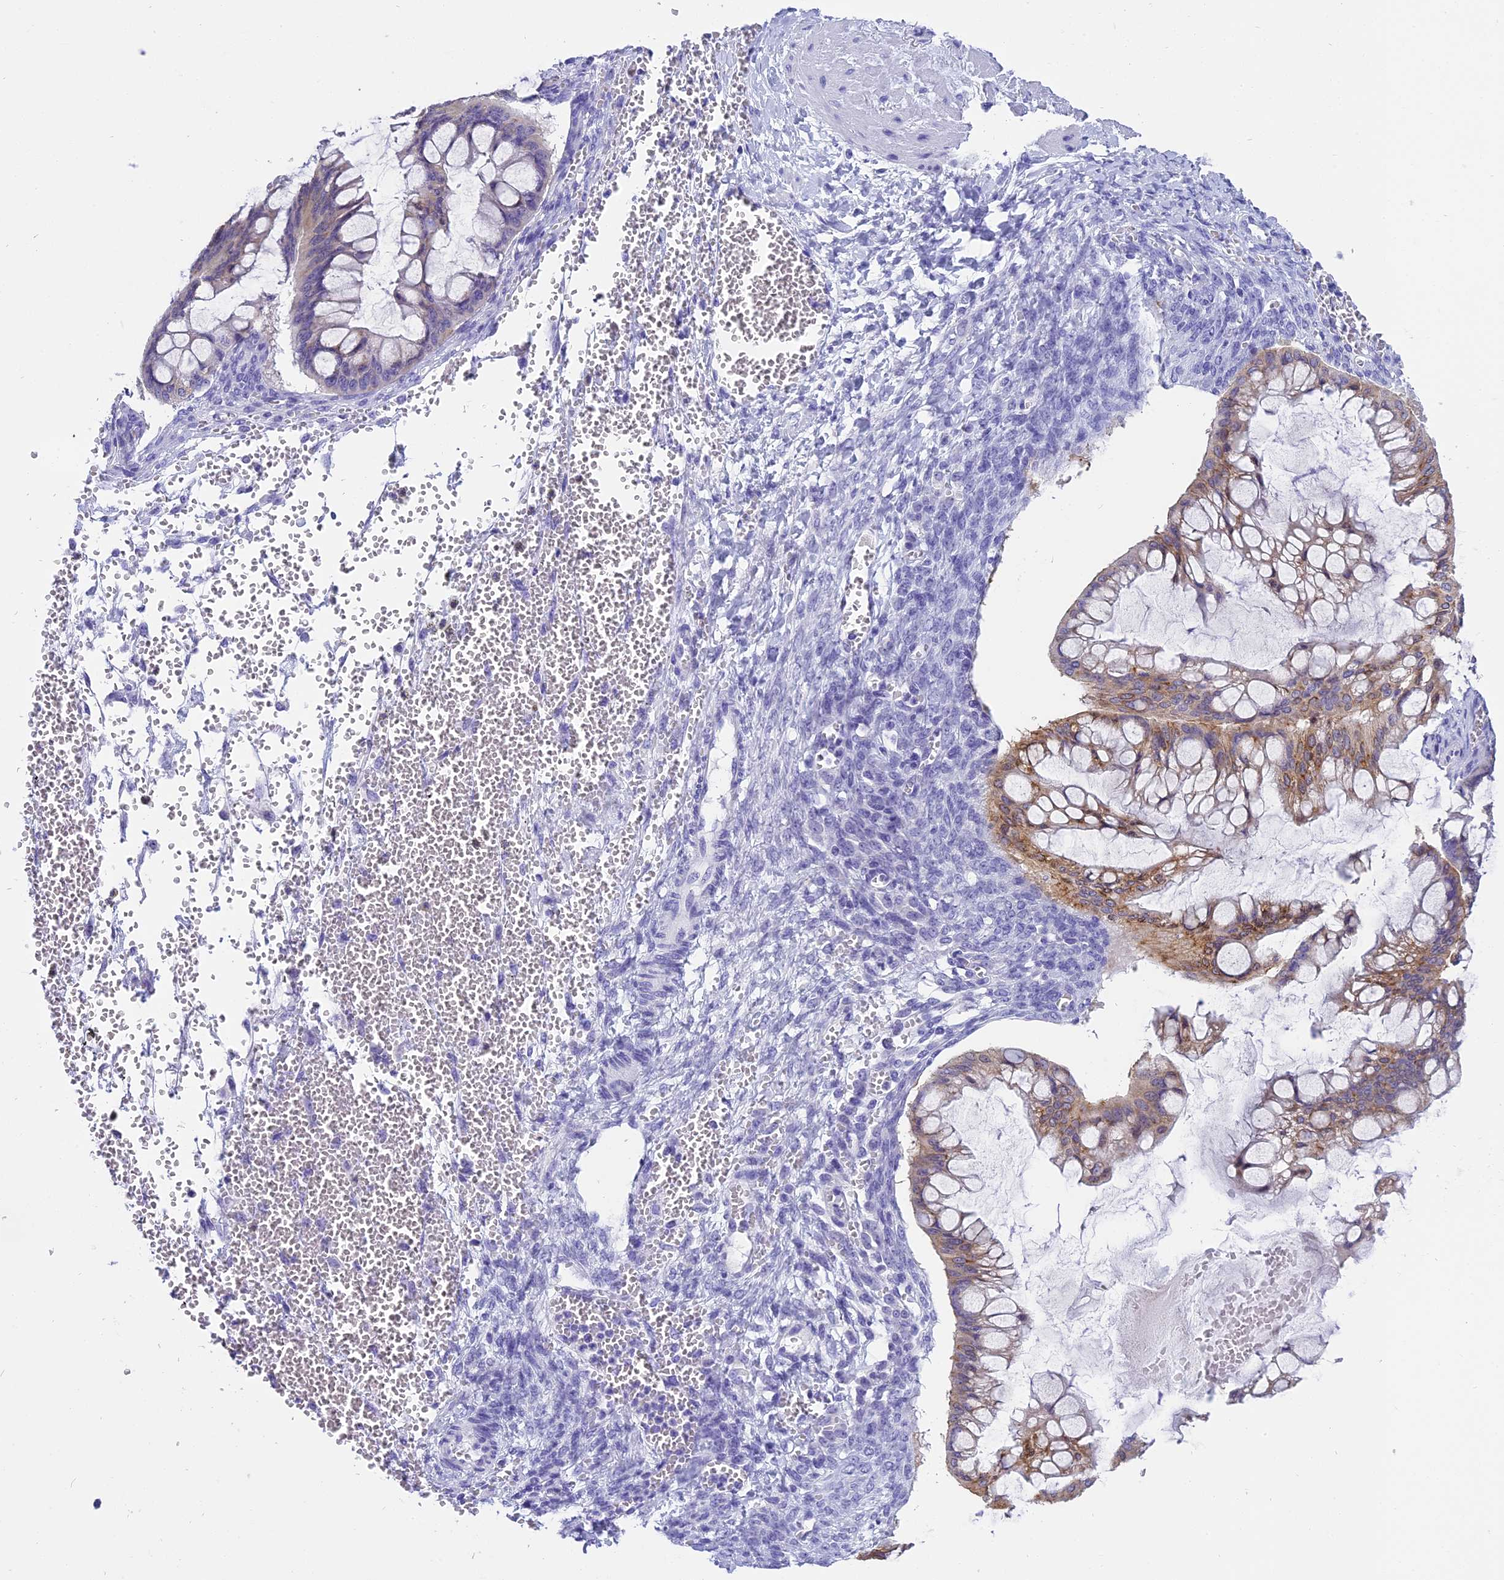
{"staining": {"intensity": "moderate", "quantity": "25%-75%", "location": "cytoplasmic/membranous"}, "tissue": "ovarian cancer", "cell_type": "Tumor cells", "image_type": "cancer", "snomed": [{"axis": "morphology", "description": "Cystadenocarcinoma, mucinous, NOS"}, {"axis": "topography", "description": "Ovary"}], "caption": "A medium amount of moderate cytoplasmic/membranous positivity is identified in about 25%-75% of tumor cells in mucinous cystadenocarcinoma (ovarian) tissue.", "gene": "KCTD14", "patient": {"sex": "female", "age": 73}}